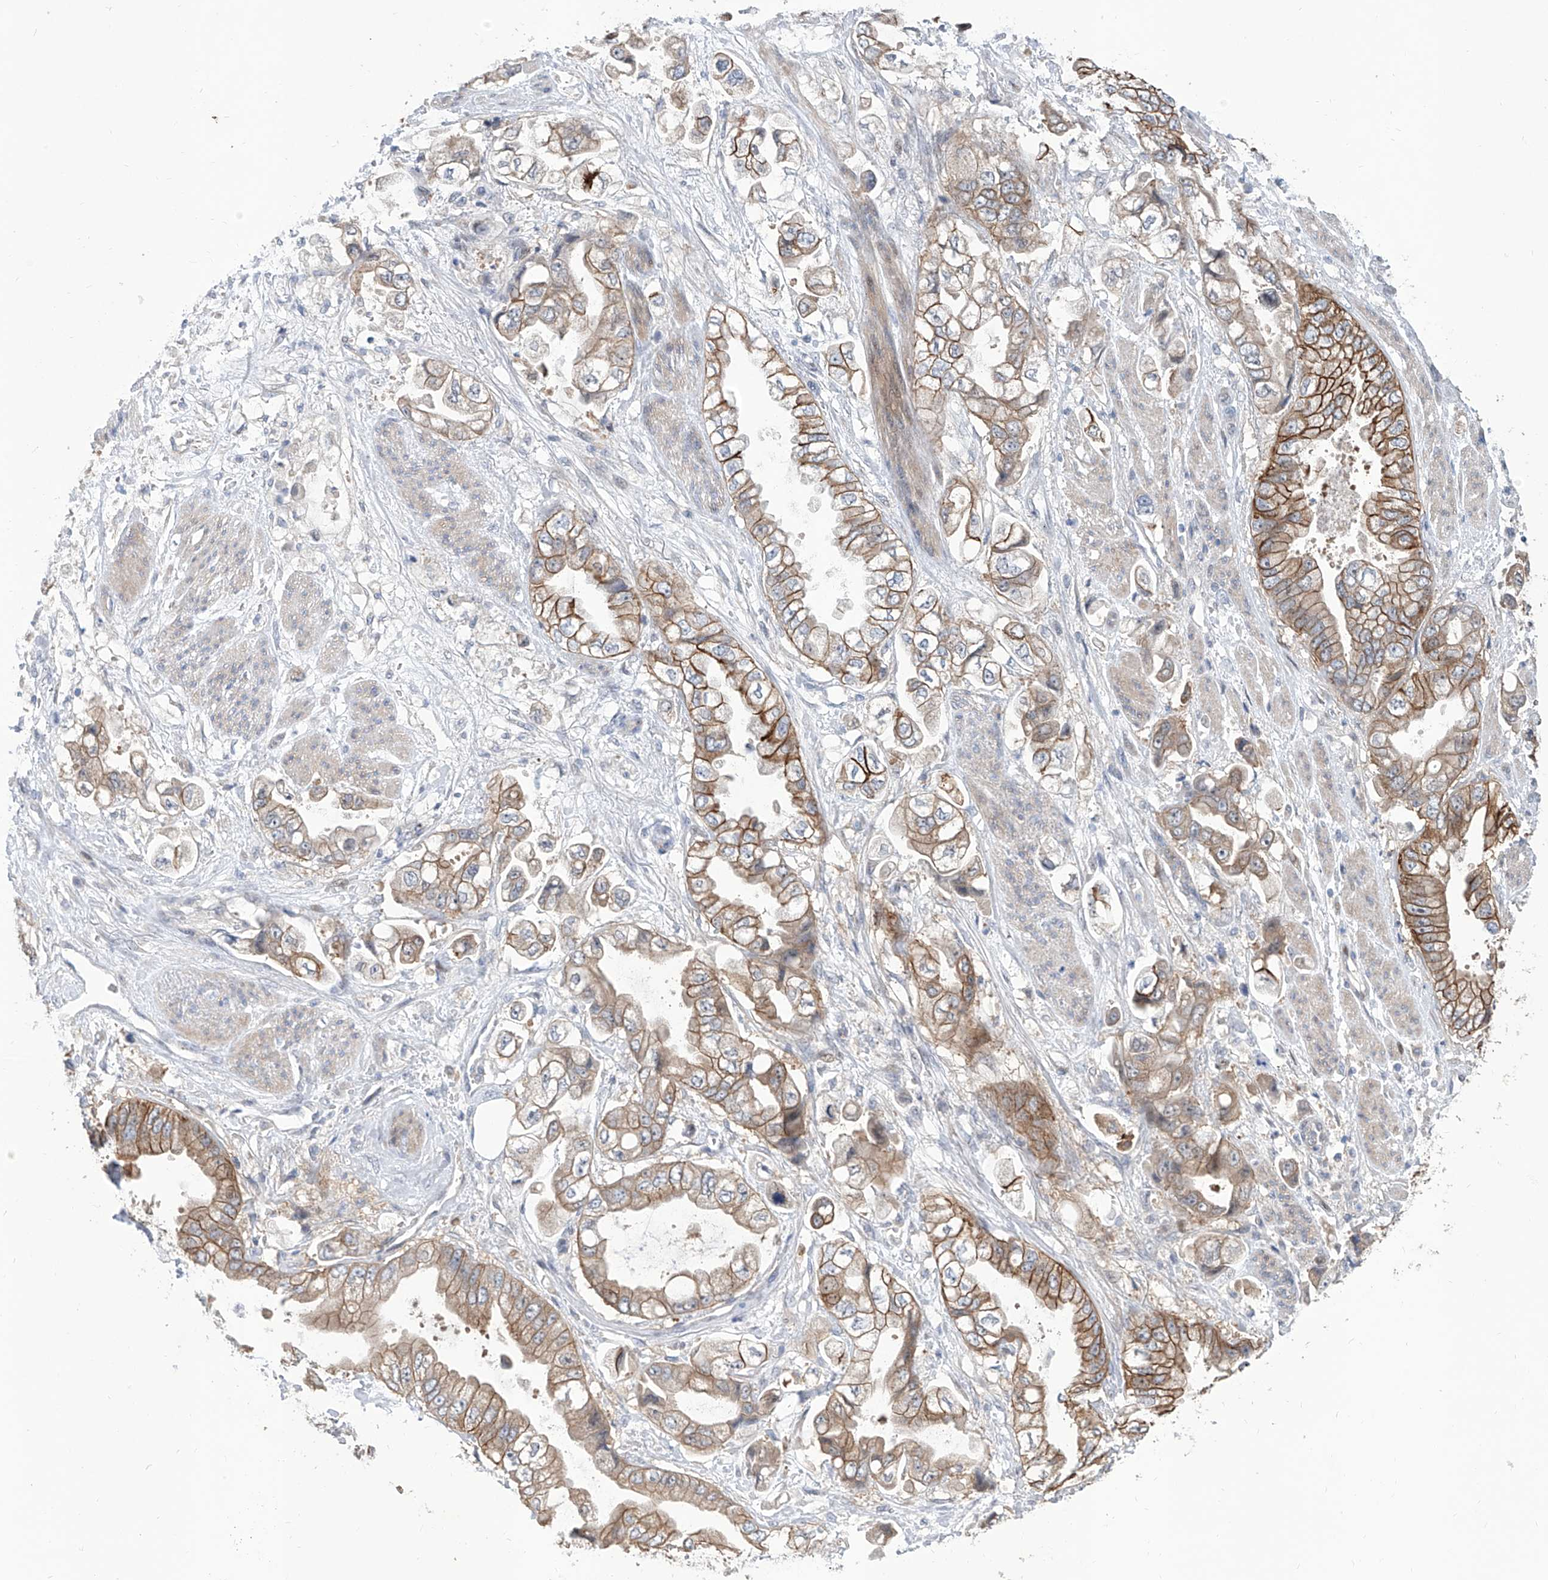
{"staining": {"intensity": "moderate", "quantity": ">75%", "location": "cytoplasmic/membranous"}, "tissue": "stomach cancer", "cell_type": "Tumor cells", "image_type": "cancer", "snomed": [{"axis": "morphology", "description": "Adenocarcinoma, NOS"}, {"axis": "topography", "description": "Stomach"}], "caption": "Tumor cells show medium levels of moderate cytoplasmic/membranous expression in approximately >75% of cells in stomach adenocarcinoma.", "gene": "LRRC1", "patient": {"sex": "male", "age": 62}}